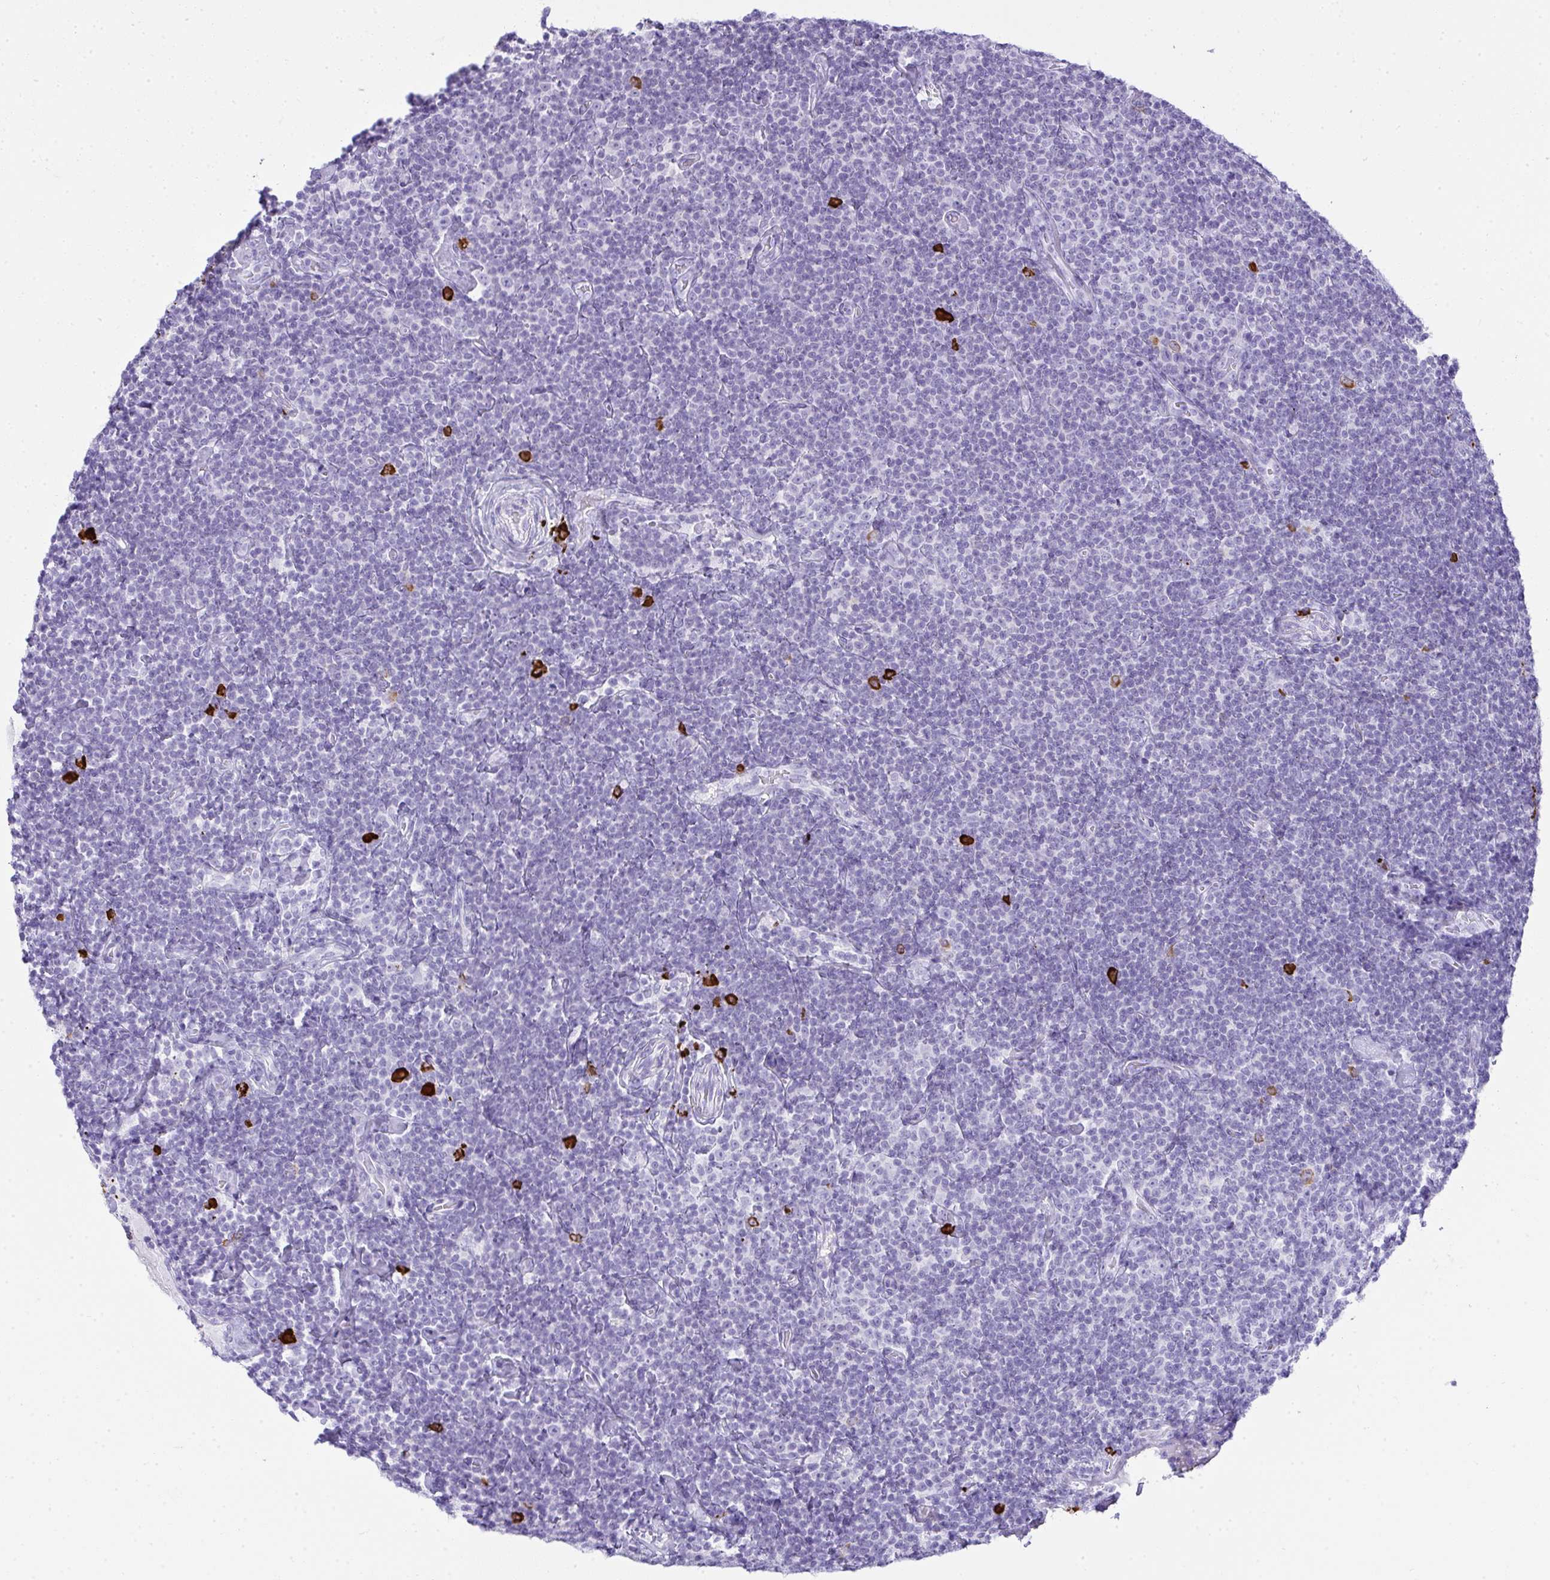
{"staining": {"intensity": "negative", "quantity": "none", "location": "none"}, "tissue": "lymphoma", "cell_type": "Tumor cells", "image_type": "cancer", "snomed": [{"axis": "morphology", "description": "Malignant lymphoma, non-Hodgkin's type, Low grade"}, {"axis": "topography", "description": "Lymph node"}], "caption": "There is no significant staining in tumor cells of lymphoma.", "gene": "CDADC1", "patient": {"sex": "male", "age": 81}}